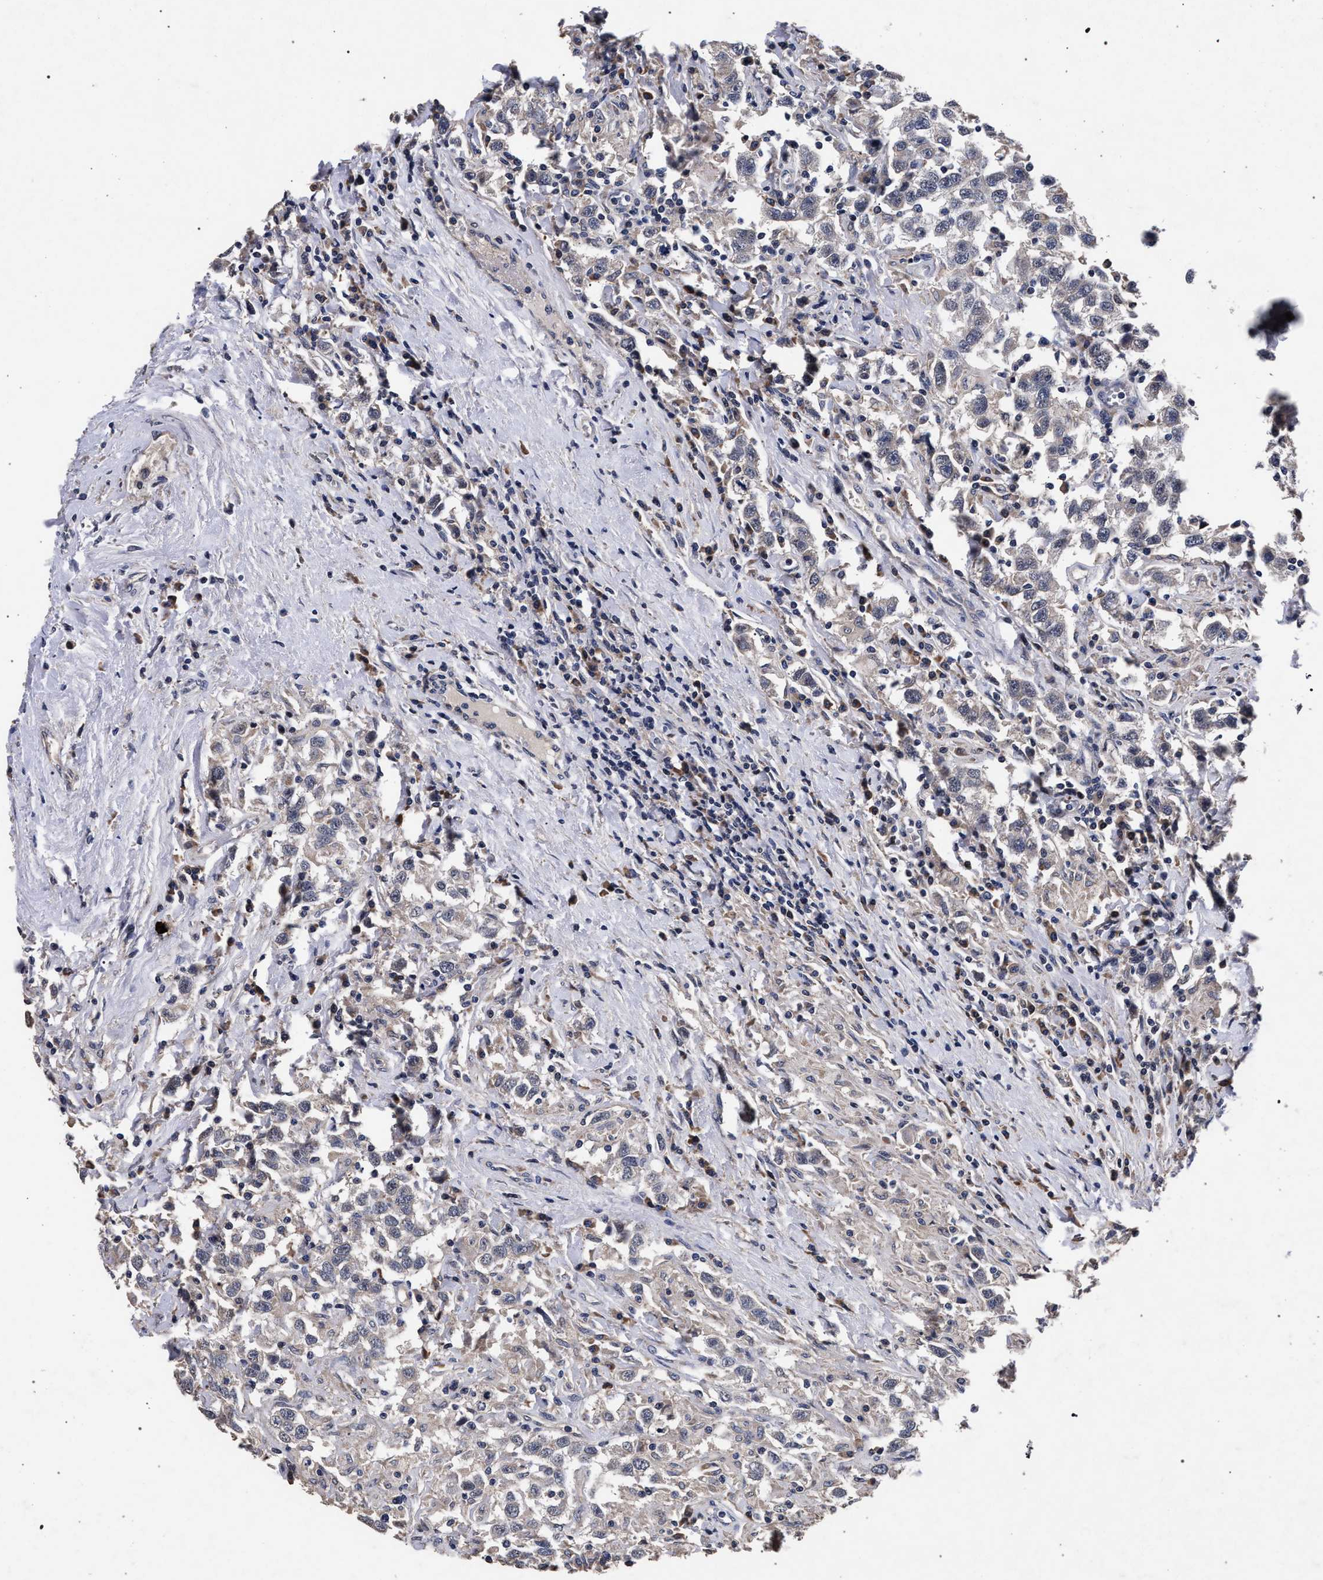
{"staining": {"intensity": "negative", "quantity": "none", "location": "none"}, "tissue": "testis cancer", "cell_type": "Tumor cells", "image_type": "cancer", "snomed": [{"axis": "morphology", "description": "Seminoma, NOS"}, {"axis": "topography", "description": "Testis"}], "caption": "A histopathology image of human seminoma (testis) is negative for staining in tumor cells.", "gene": "CFAP95", "patient": {"sex": "male", "age": 41}}